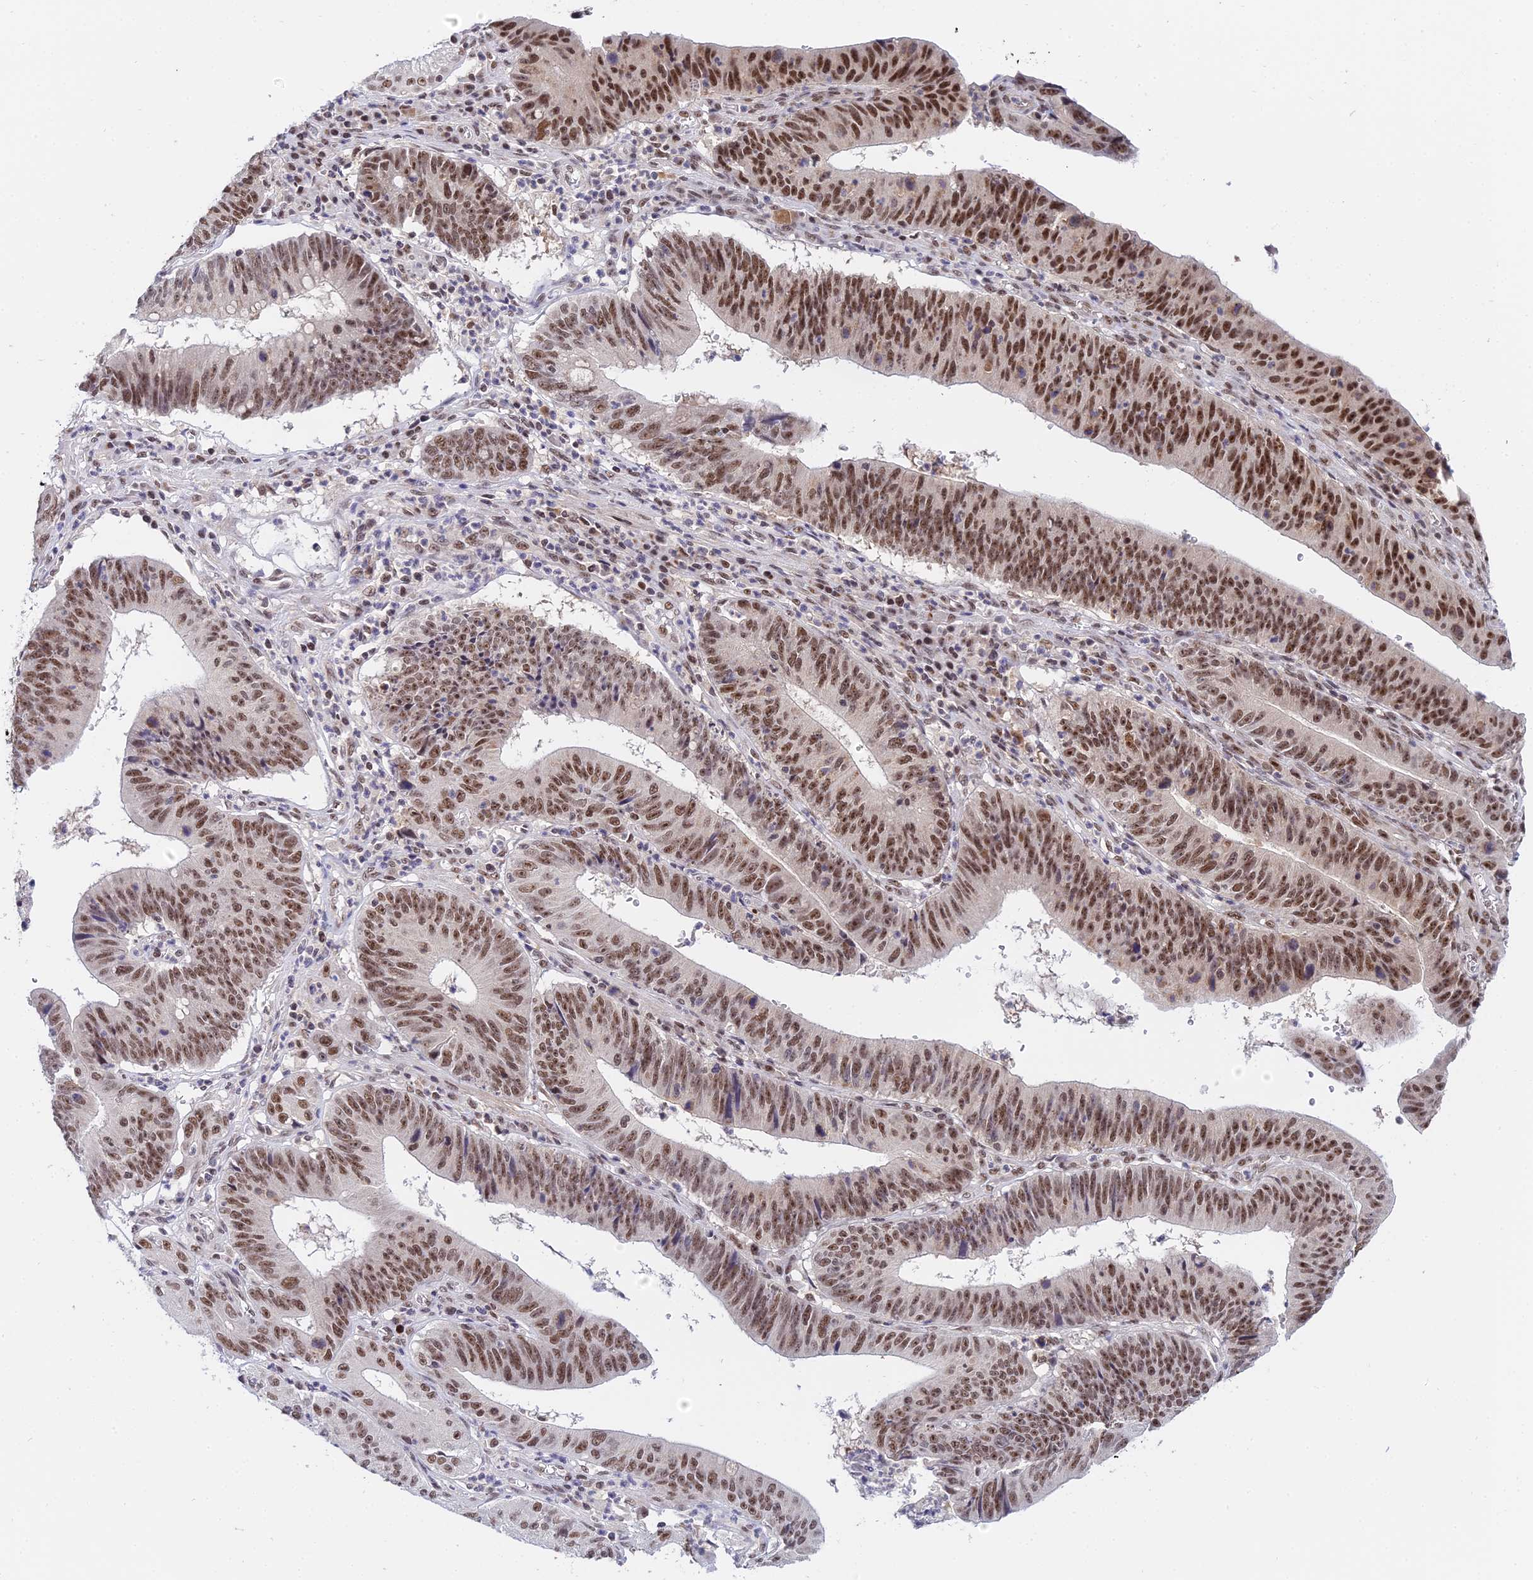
{"staining": {"intensity": "strong", "quantity": ">75%", "location": "nuclear"}, "tissue": "stomach cancer", "cell_type": "Tumor cells", "image_type": "cancer", "snomed": [{"axis": "morphology", "description": "Adenocarcinoma, NOS"}, {"axis": "topography", "description": "Stomach"}], "caption": "DAB (3,3'-diaminobenzidine) immunohistochemical staining of adenocarcinoma (stomach) displays strong nuclear protein staining in approximately >75% of tumor cells.", "gene": "EXOSC3", "patient": {"sex": "male", "age": 59}}